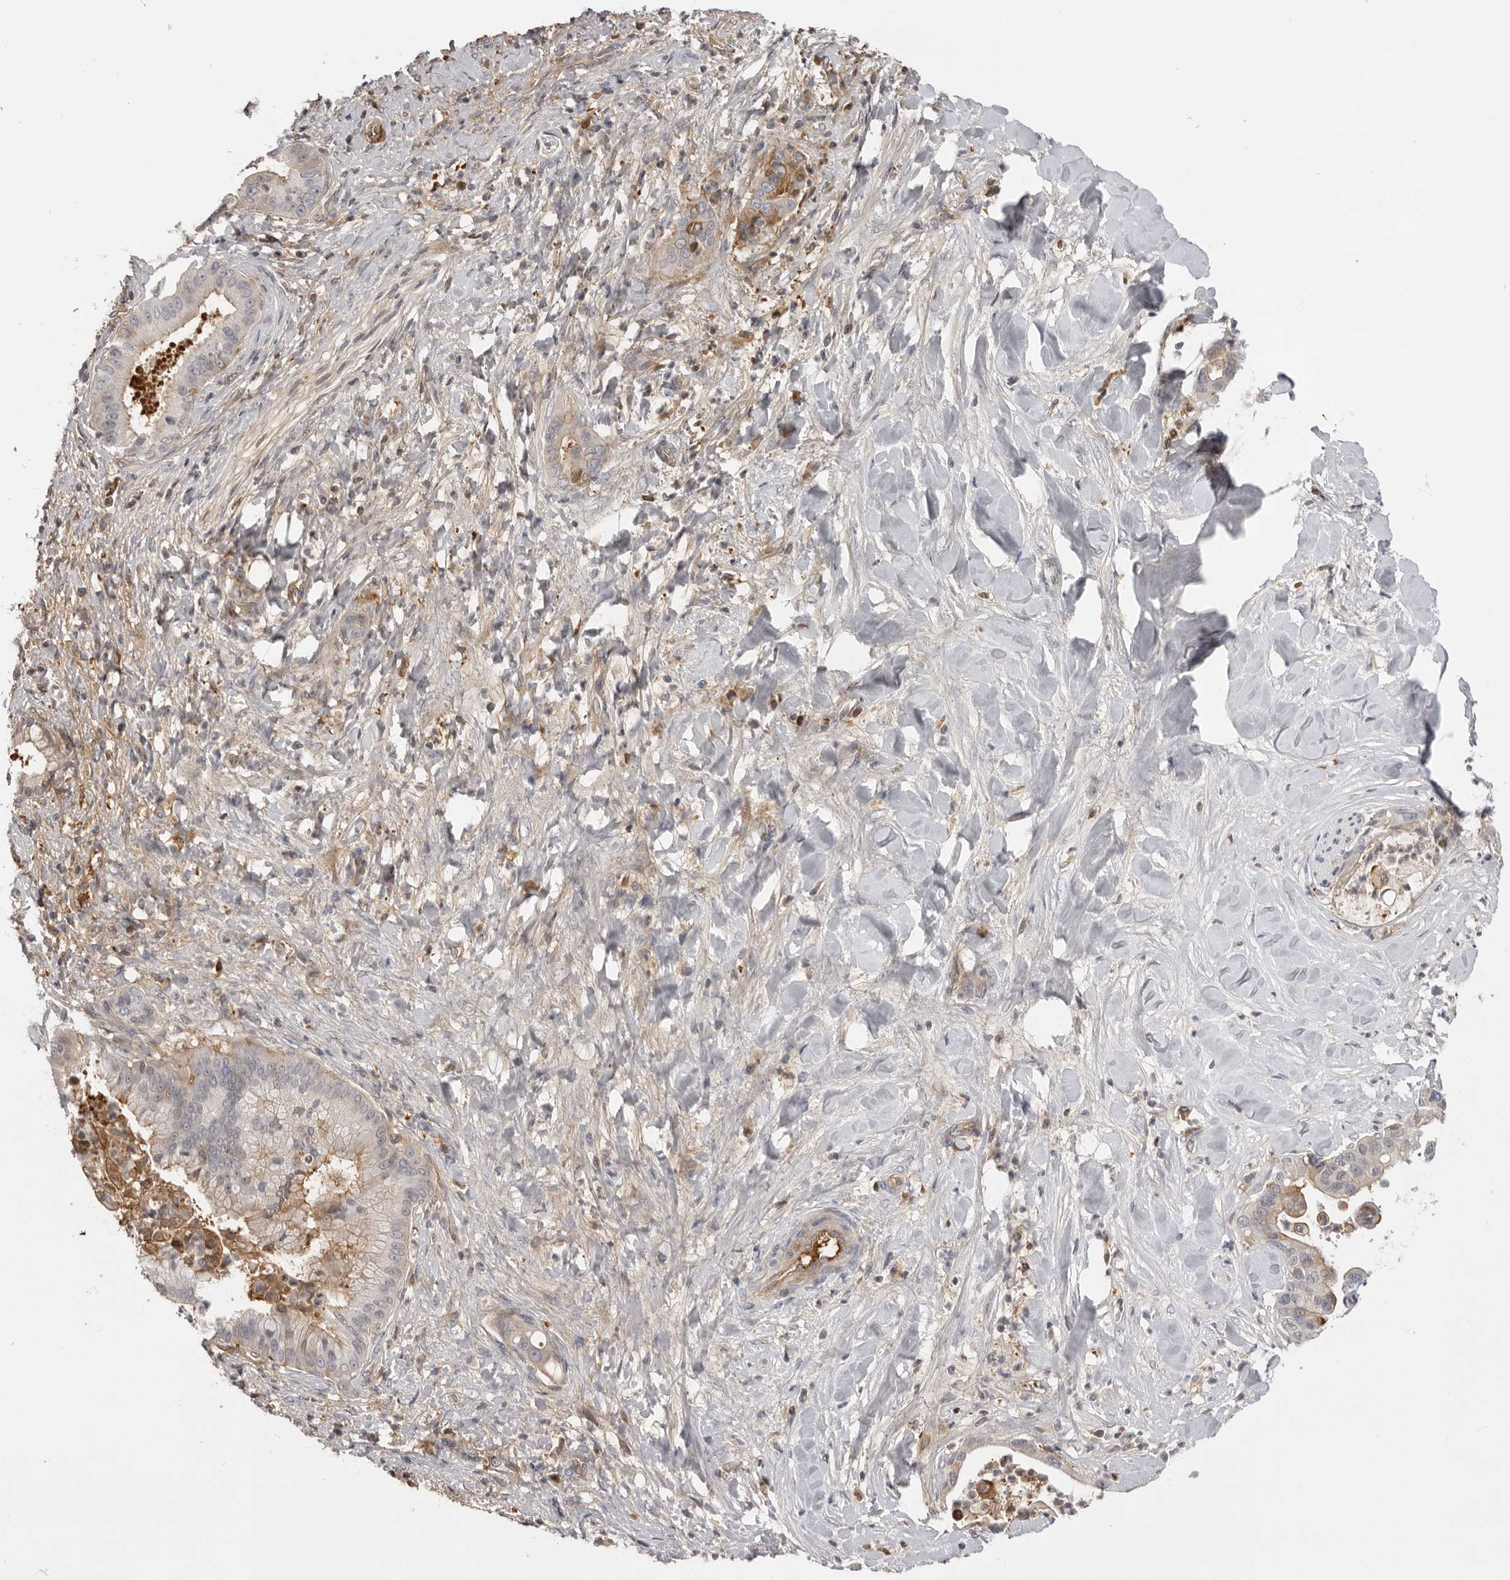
{"staining": {"intensity": "negative", "quantity": "none", "location": "none"}, "tissue": "liver cancer", "cell_type": "Tumor cells", "image_type": "cancer", "snomed": [{"axis": "morphology", "description": "Cholangiocarcinoma"}, {"axis": "topography", "description": "Liver"}], "caption": "High power microscopy photomicrograph of an immunohistochemistry (IHC) histopathology image of liver cholangiocarcinoma, revealing no significant expression in tumor cells.", "gene": "PLEKHF2", "patient": {"sex": "female", "age": 54}}